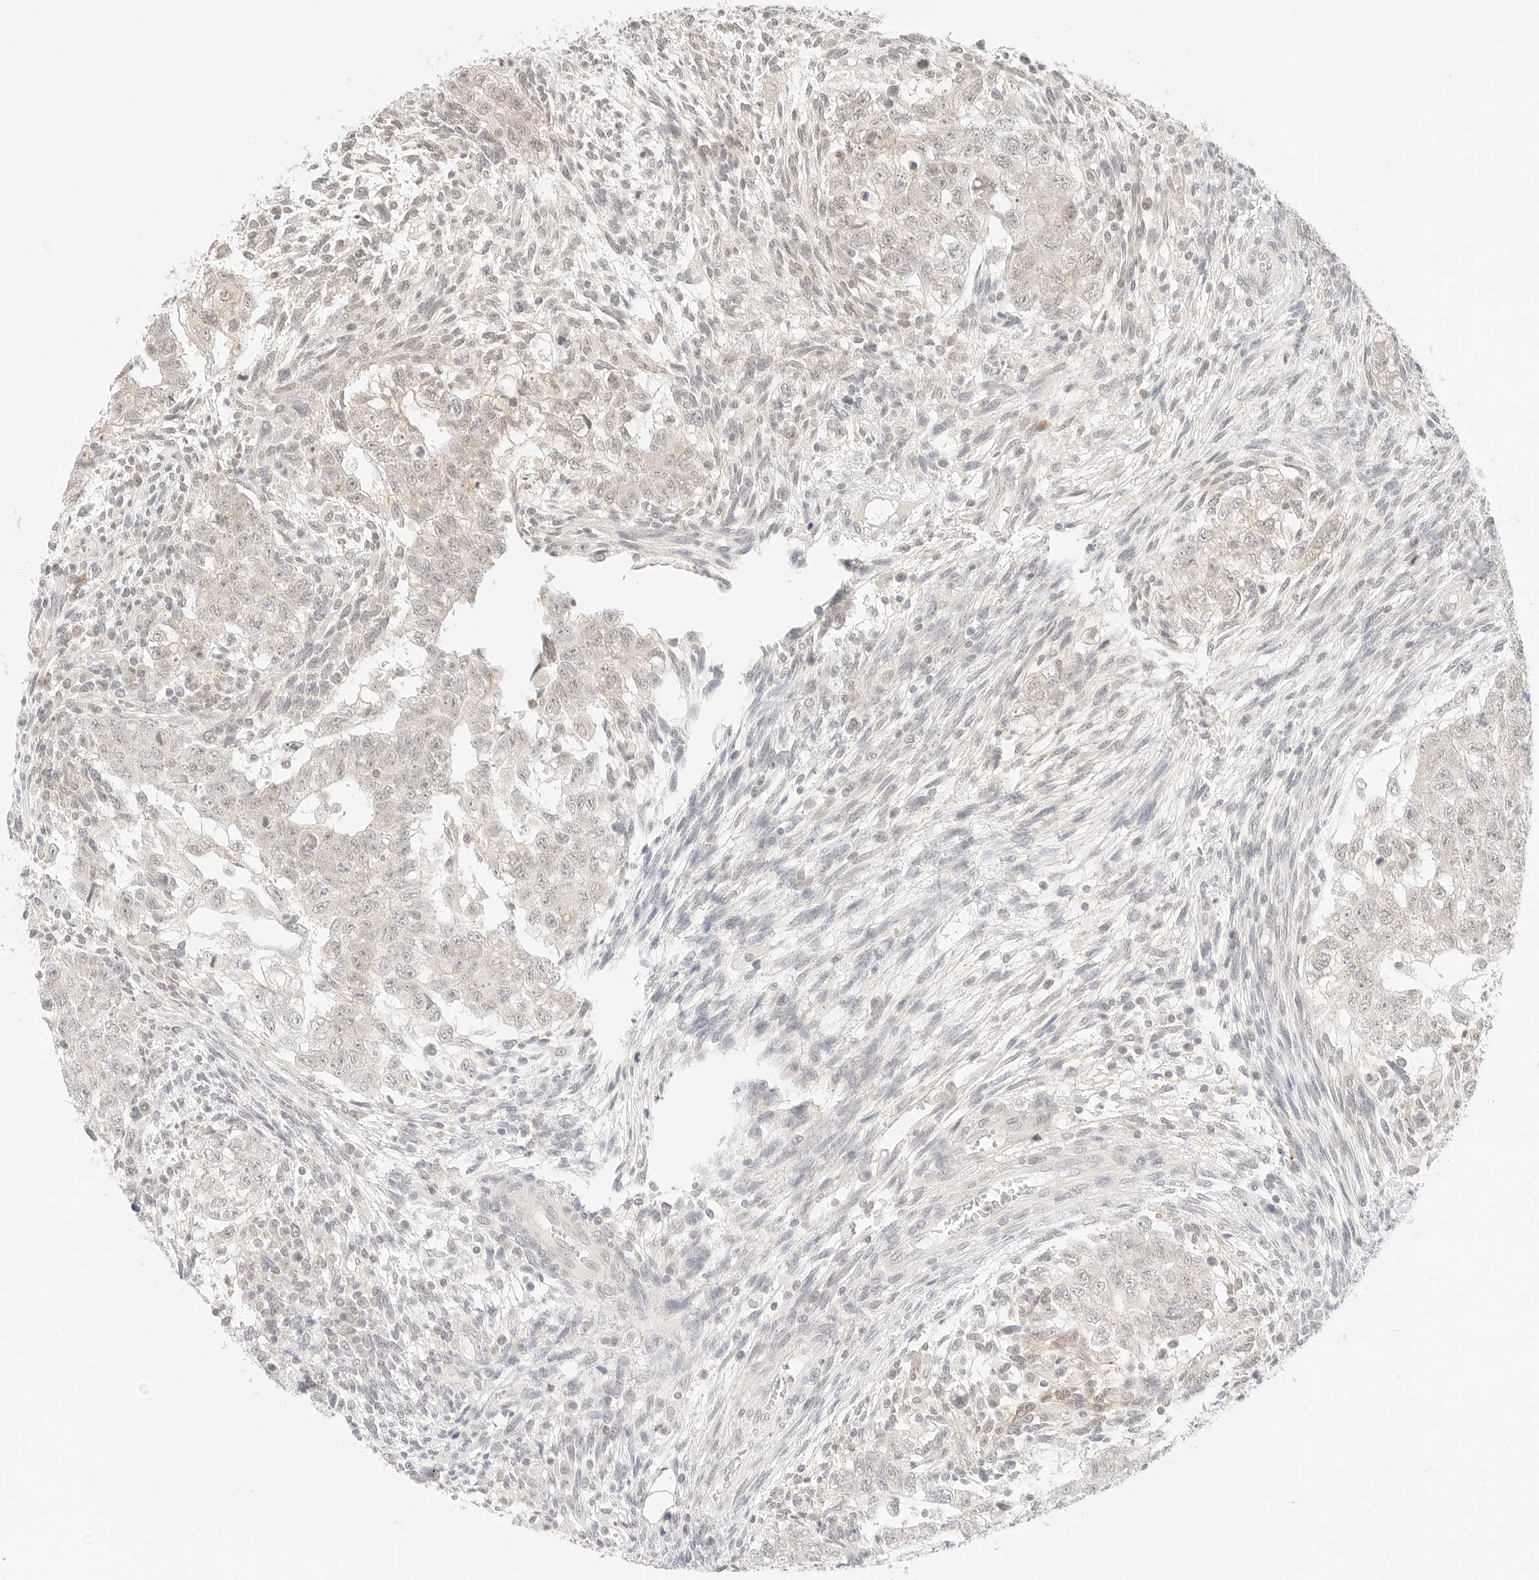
{"staining": {"intensity": "negative", "quantity": "none", "location": "none"}, "tissue": "testis cancer", "cell_type": "Tumor cells", "image_type": "cancer", "snomed": [{"axis": "morphology", "description": "Carcinoma, Embryonal, NOS"}, {"axis": "topography", "description": "Testis"}], "caption": "Histopathology image shows no protein staining in tumor cells of testis embryonal carcinoma tissue. The staining was performed using DAB to visualize the protein expression in brown, while the nuclei were stained in blue with hematoxylin (Magnification: 20x).", "gene": "GNAS", "patient": {"sex": "male", "age": 37}}